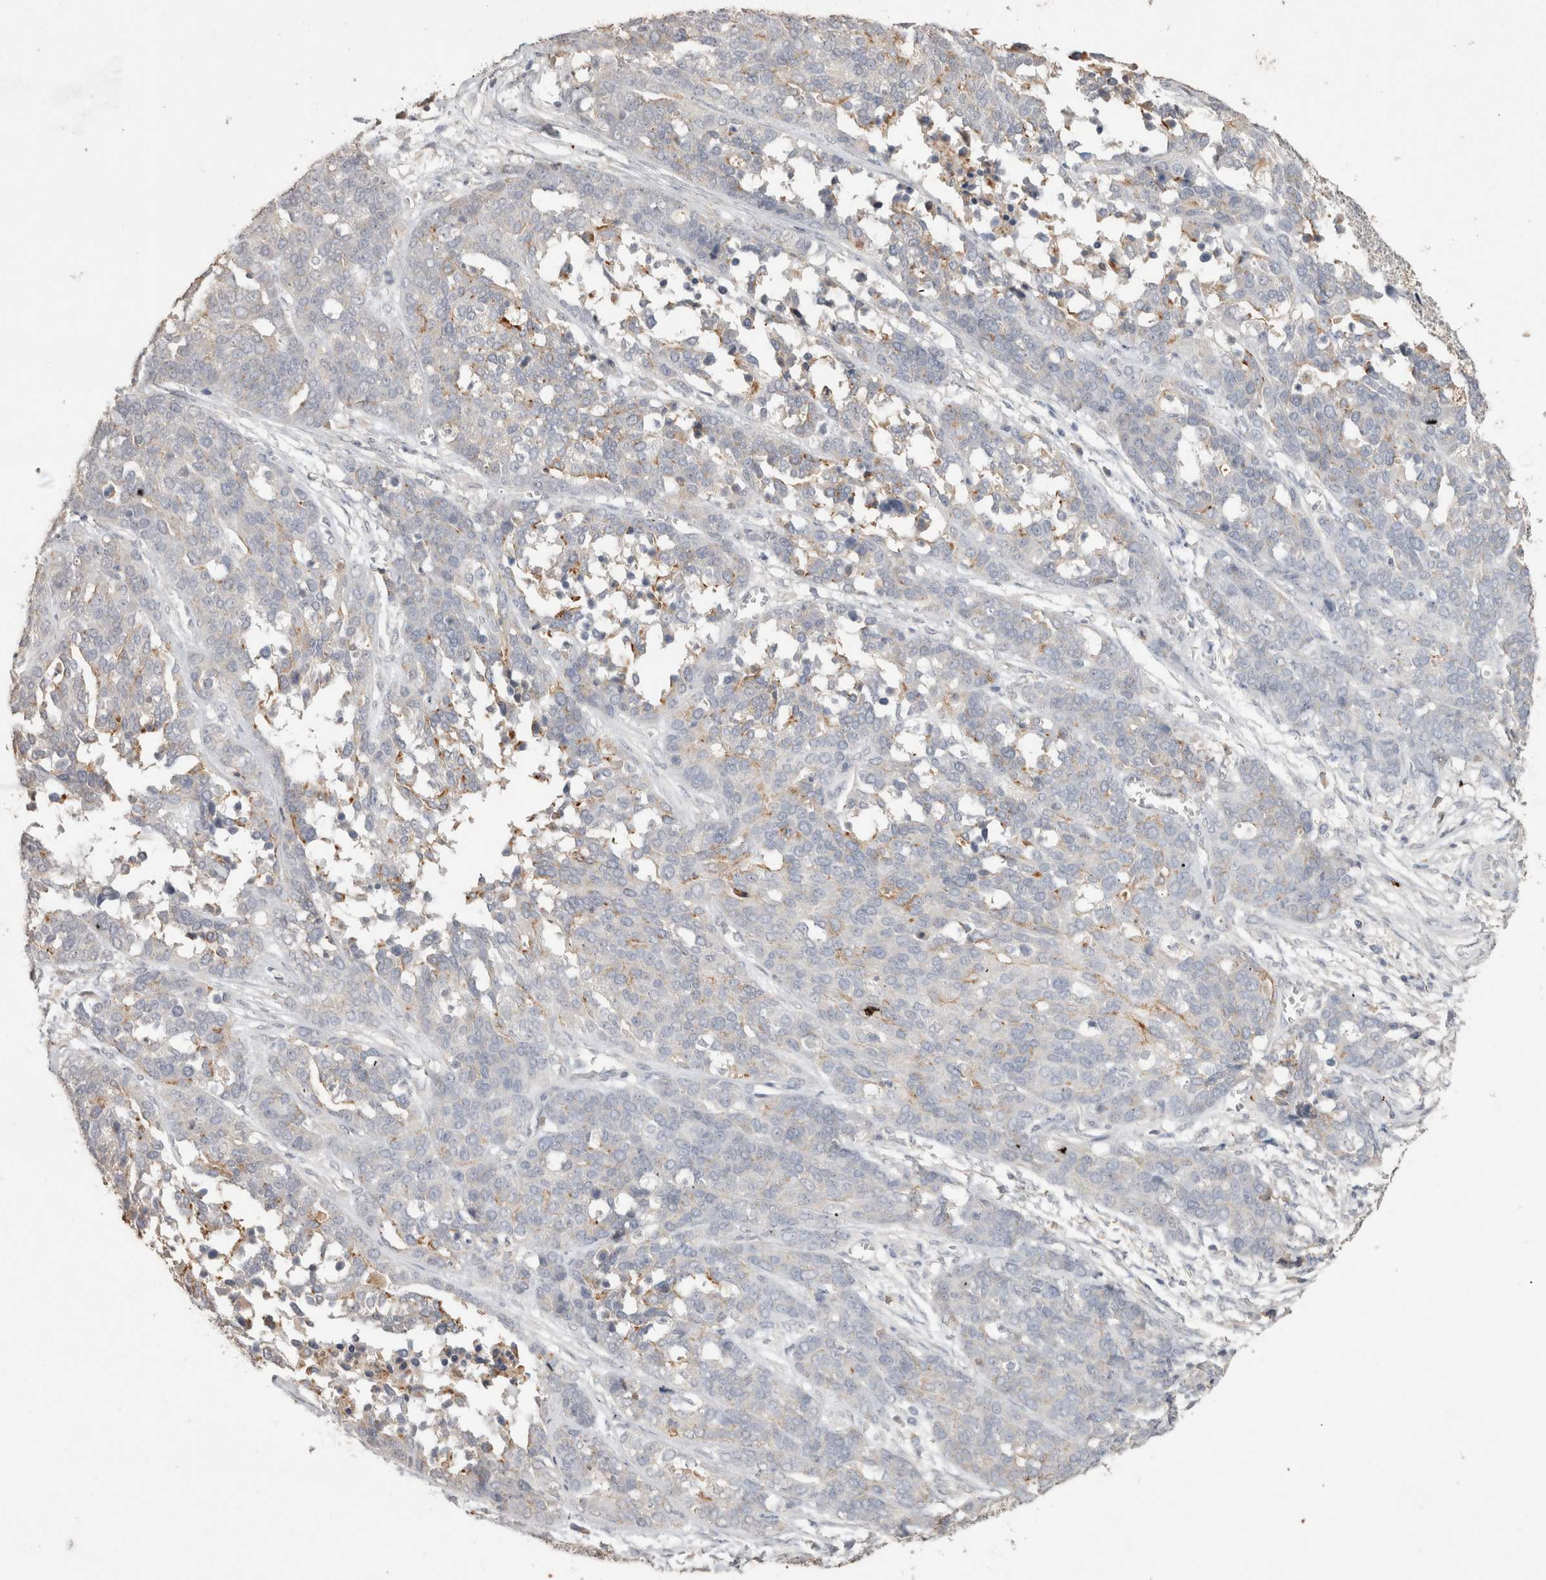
{"staining": {"intensity": "weak", "quantity": "<25%", "location": "cytoplasmic/membranous"}, "tissue": "ovarian cancer", "cell_type": "Tumor cells", "image_type": "cancer", "snomed": [{"axis": "morphology", "description": "Cystadenocarcinoma, serous, NOS"}, {"axis": "topography", "description": "Ovary"}], "caption": "Tumor cells are negative for brown protein staining in ovarian cancer.", "gene": "NAALADL2", "patient": {"sex": "female", "age": 44}}